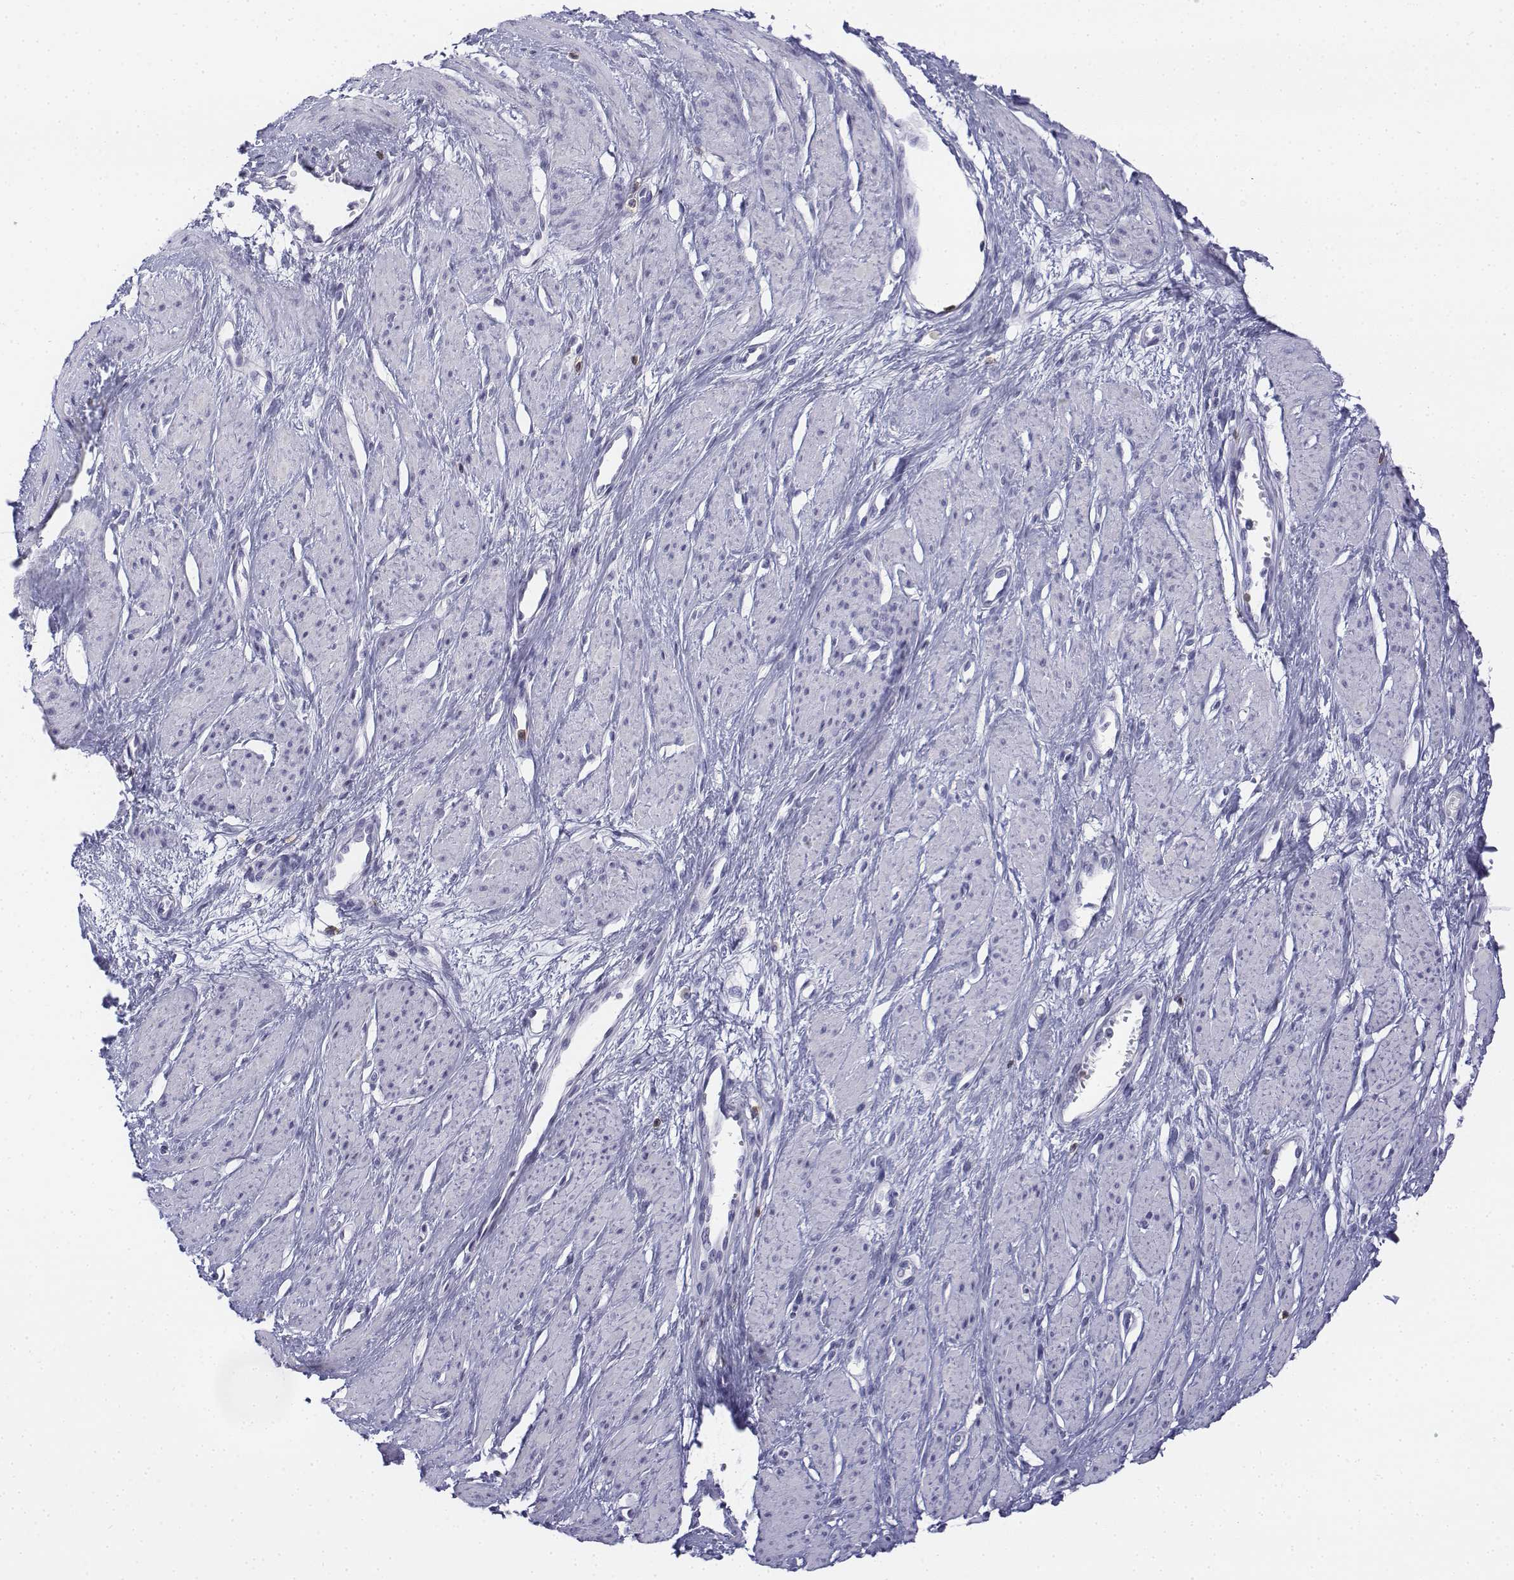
{"staining": {"intensity": "negative", "quantity": "none", "location": "none"}, "tissue": "smooth muscle", "cell_type": "Smooth muscle cells", "image_type": "normal", "snomed": [{"axis": "morphology", "description": "Normal tissue, NOS"}, {"axis": "topography", "description": "Smooth muscle"}, {"axis": "topography", "description": "Uterus"}], "caption": "IHC micrograph of normal smooth muscle: human smooth muscle stained with DAB displays no significant protein staining in smooth muscle cells.", "gene": "CD3E", "patient": {"sex": "female", "age": 39}}